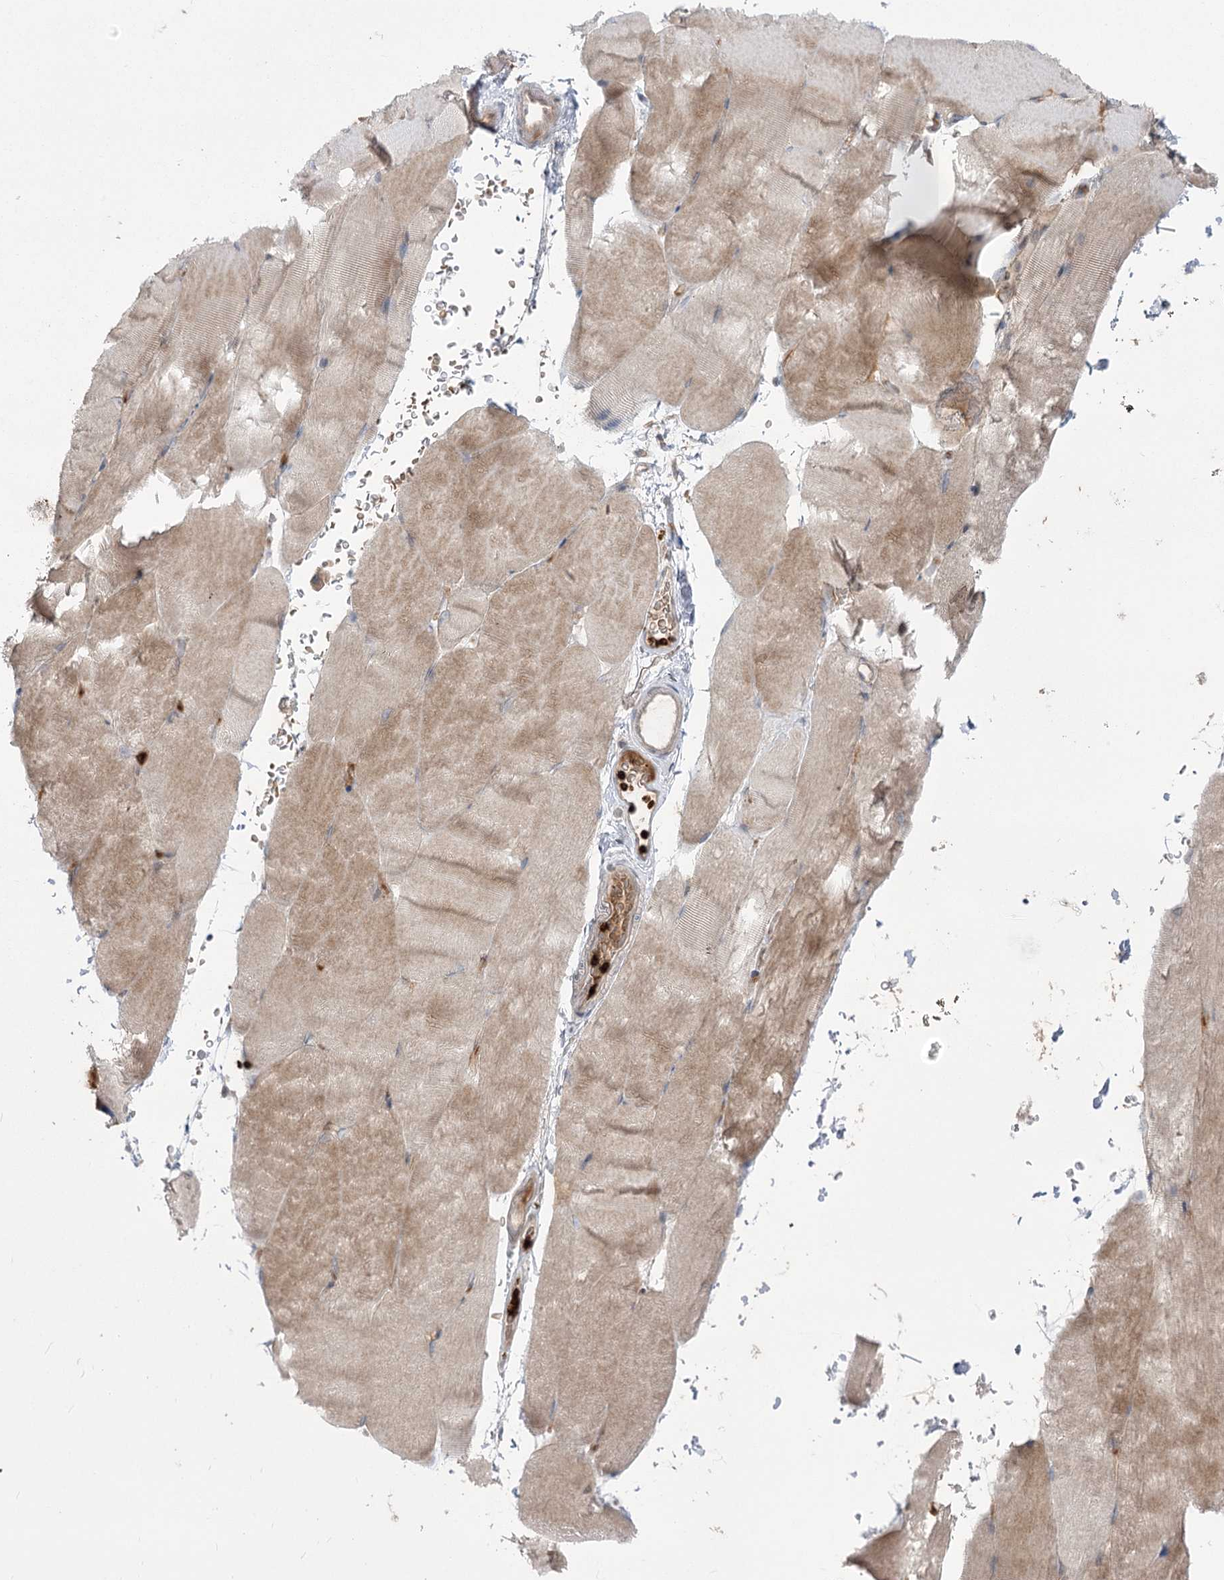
{"staining": {"intensity": "weak", "quantity": "25%-75%", "location": "cytoplasmic/membranous"}, "tissue": "skeletal muscle", "cell_type": "Myocytes", "image_type": "normal", "snomed": [{"axis": "morphology", "description": "Normal tissue, NOS"}, {"axis": "topography", "description": "Skeletal muscle"}, {"axis": "topography", "description": "Parathyroid gland"}], "caption": "Unremarkable skeletal muscle displays weak cytoplasmic/membranous positivity in about 25%-75% of myocytes.", "gene": "PLEKHA5", "patient": {"sex": "female", "age": 37}}